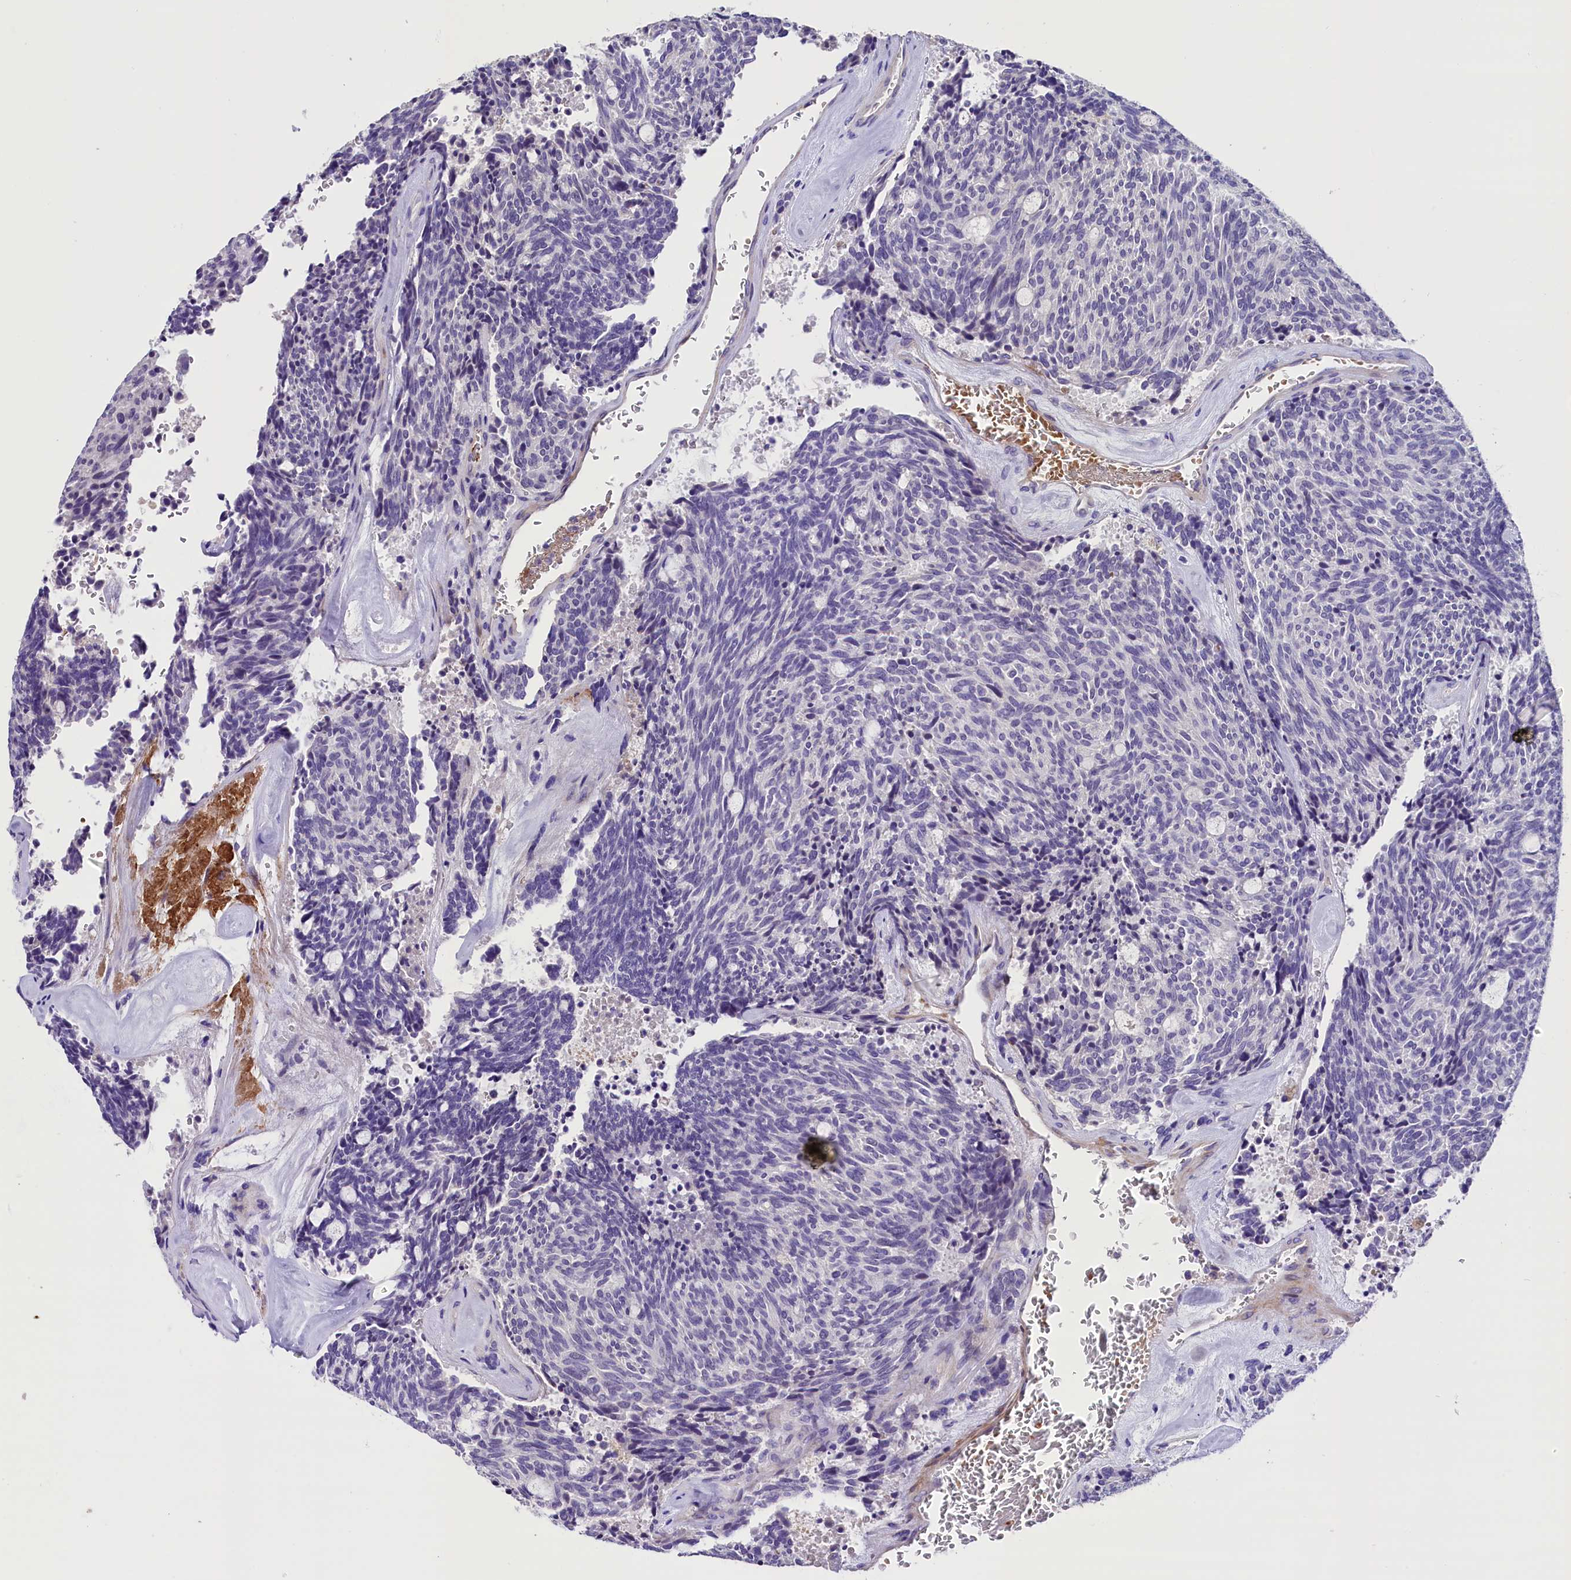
{"staining": {"intensity": "negative", "quantity": "none", "location": "none"}, "tissue": "carcinoid", "cell_type": "Tumor cells", "image_type": "cancer", "snomed": [{"axis": "morphology", "description": "Carcinoid, malignant, NOS"}, {"axis": "topography", "description": "Pancreas"}], "caption": "Photomicrograph shows no significant protein staining in tumor cells of carcinoid.", "gene": "MEX3B", "patient": {"sex": "female", "age": 54}}